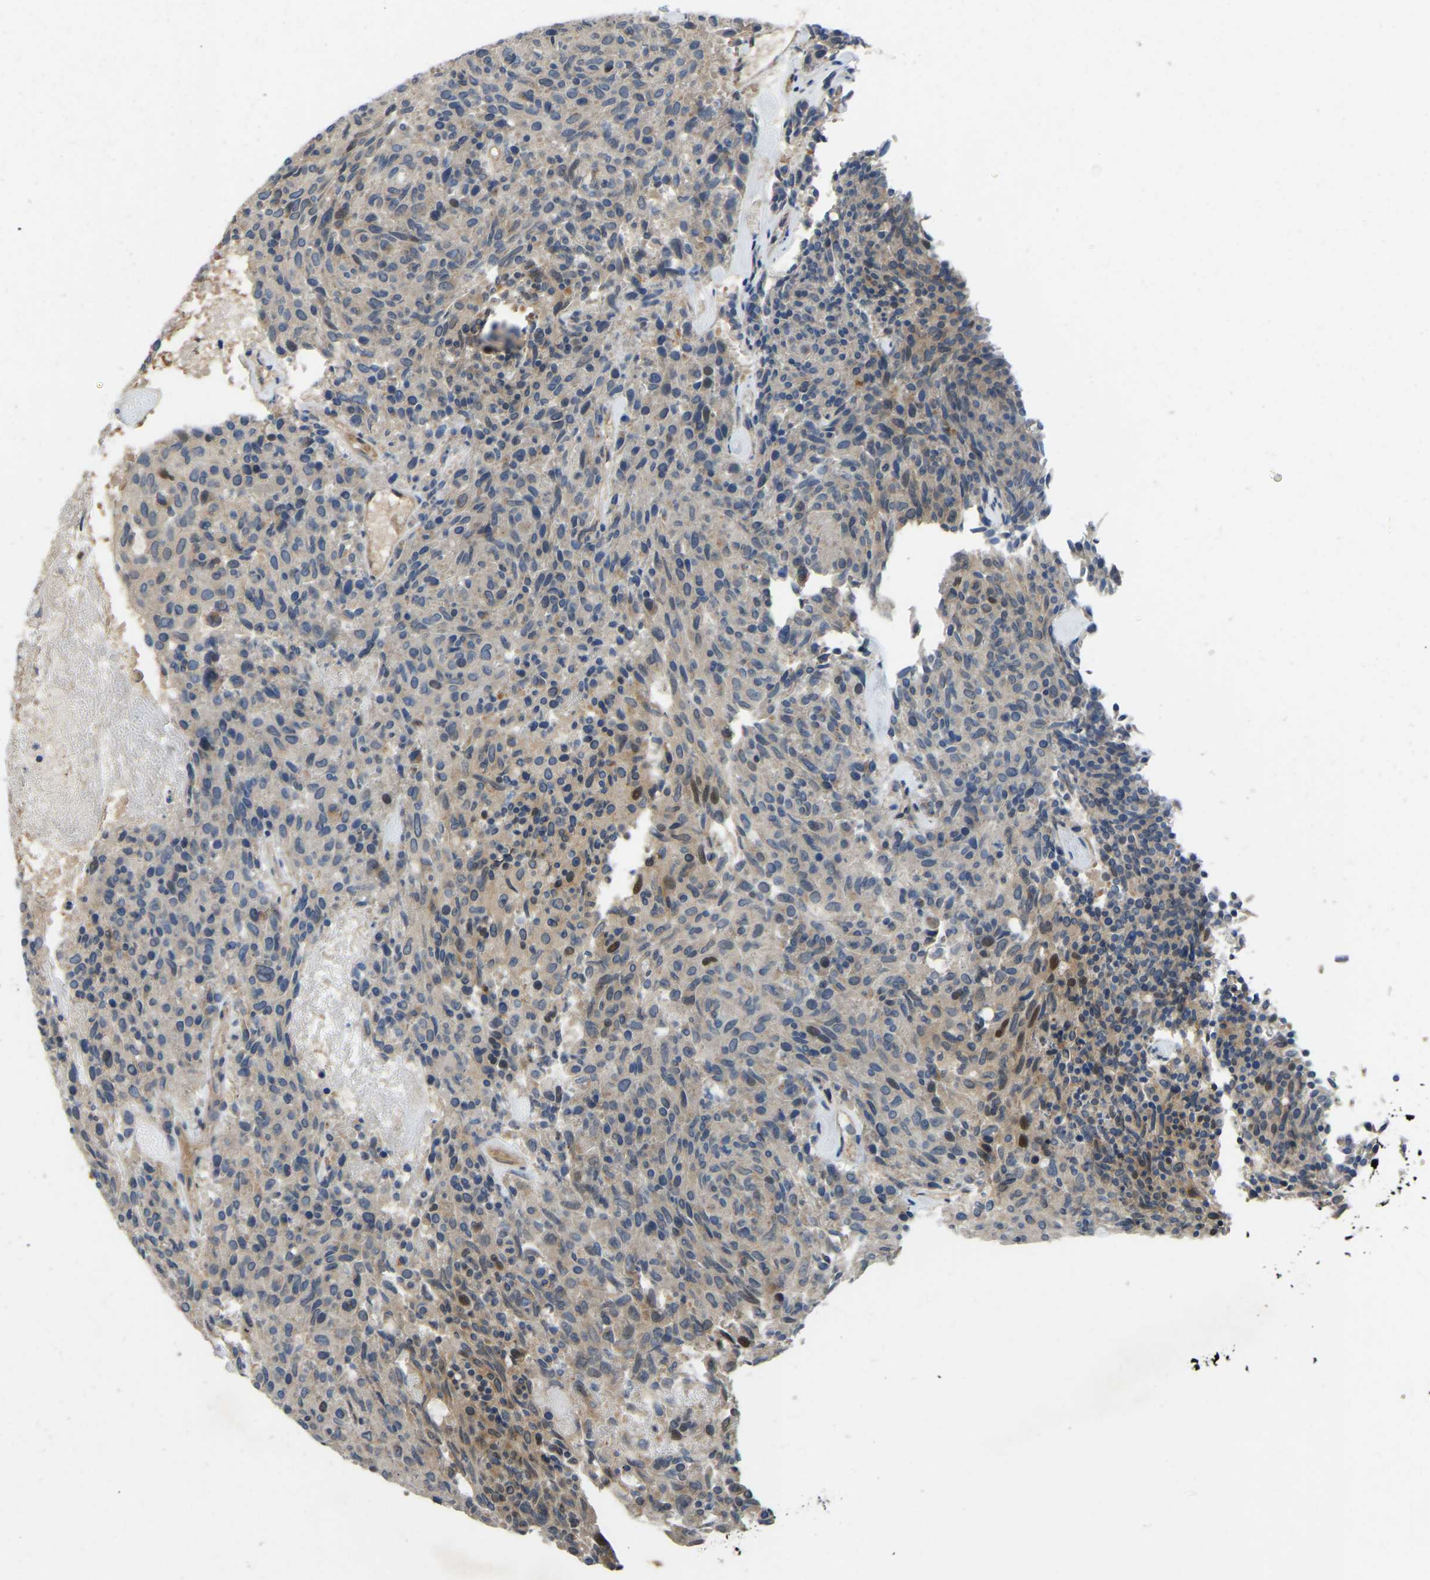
{"staining": {"intensity": "moderate", "quantity": "25%-75%", "location": "cytoplasmic/membranous"}, "tissue": "carcinoid", "cell_type": "Tumor cells", "image_type": "cancer", "snomed": [{"axis": "morphology", "description": "Carcinoid, malignant, NOS"}, {"axis": "topography", "description": "Pancreas"}], "caption": "Immunohistochemistry of human carcinoid (malignant) demonstrates medium levels of moderate cytoplasmic/membranous staining in about 25%-75% of tumor cells.", "gene": "C21orf91", "patient": {"sex": "female", "age": 54}}